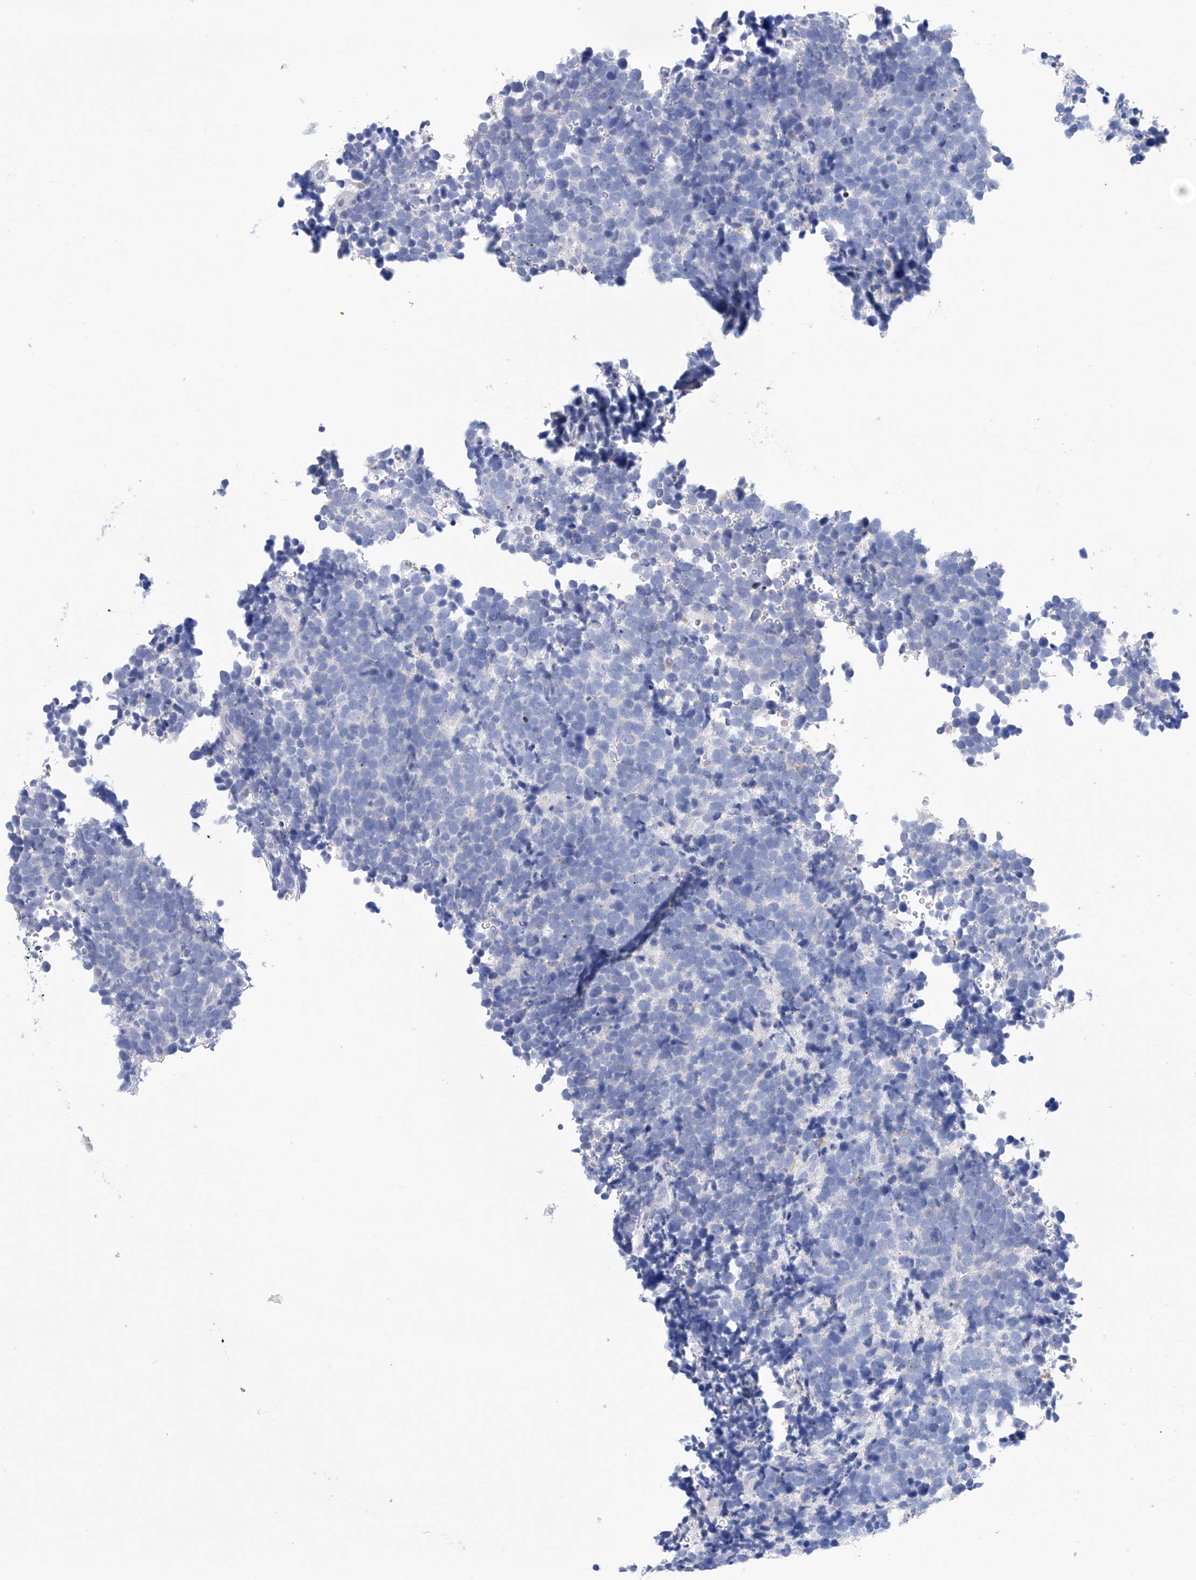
{"staining": {"intensity": "negative", "quantity": "none", "location": "none"}, "tissue": "urothelial cancer", "cell_type": "Tumor cells", "image_type": "cancer", "snomed": [{"axis": "morphology", "description": "Urothelial carcinoma, High grade"}, {"axis": "topography", "description": "Urinary bladder"}], "caption": "A micrograph of high-grade urothelial carcinoma stained for a protein exhibits no brown staining in tumor cells.", "gene": "LURAP1", "patient": {"sex": "female", "age": 82}}